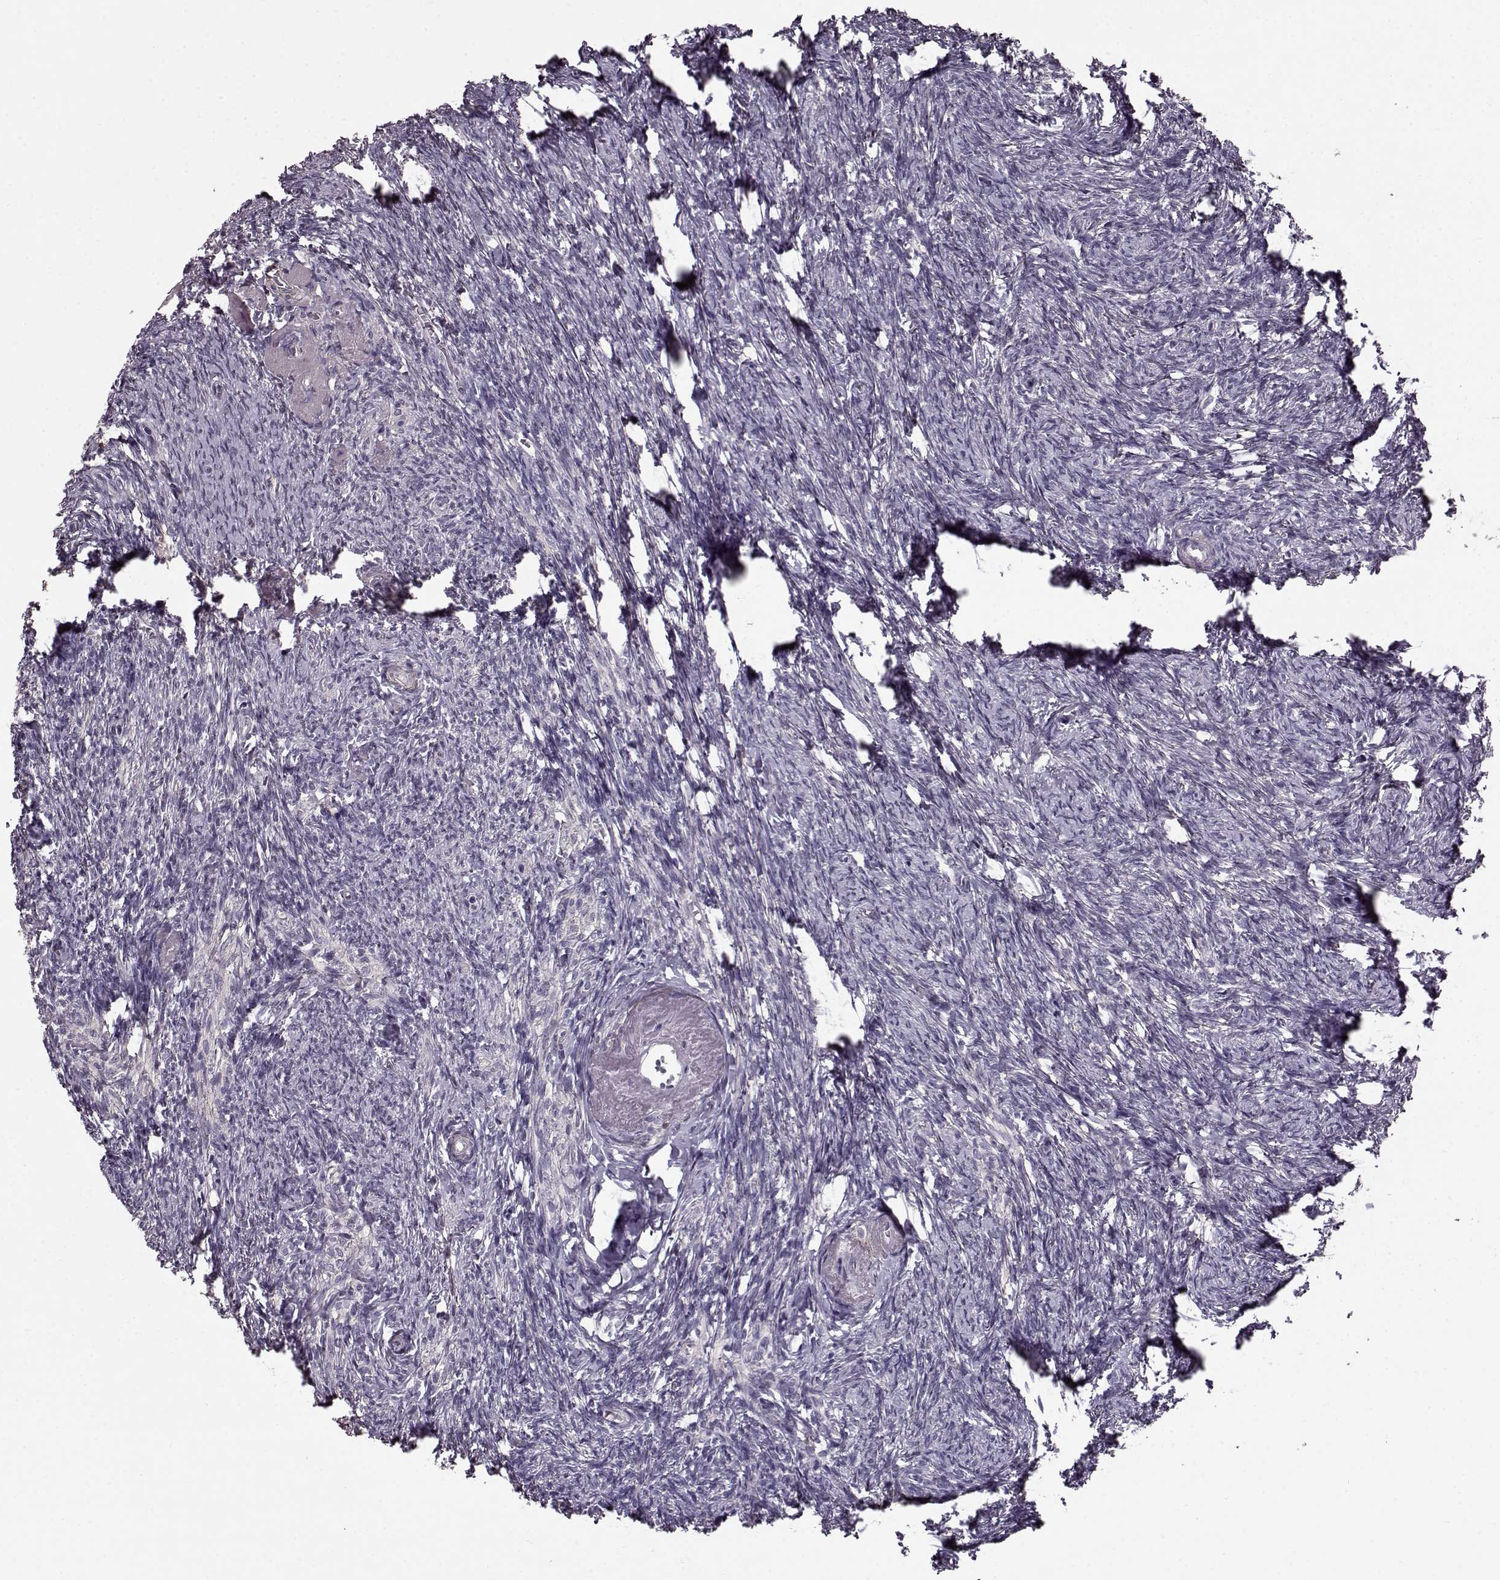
{"staining": {"intensity": "negative", "quantity": "none", "location": "none"}, "tissue": "ovary", "cell_type": "Follicle cells", "image_type": "normal", "snomed": [{"axis": "morphology", "description": "Normal tissue, NOS"}, {"axis": "topography", "description": "Ovary"}], "caption": "This is an immunohistochemistry (IHC) photomicrograph of unremarkable human ovary. There is no staining in follicle cells.", "gene": "RP1L1", "patient": {"sex": "female", "age": 72}}